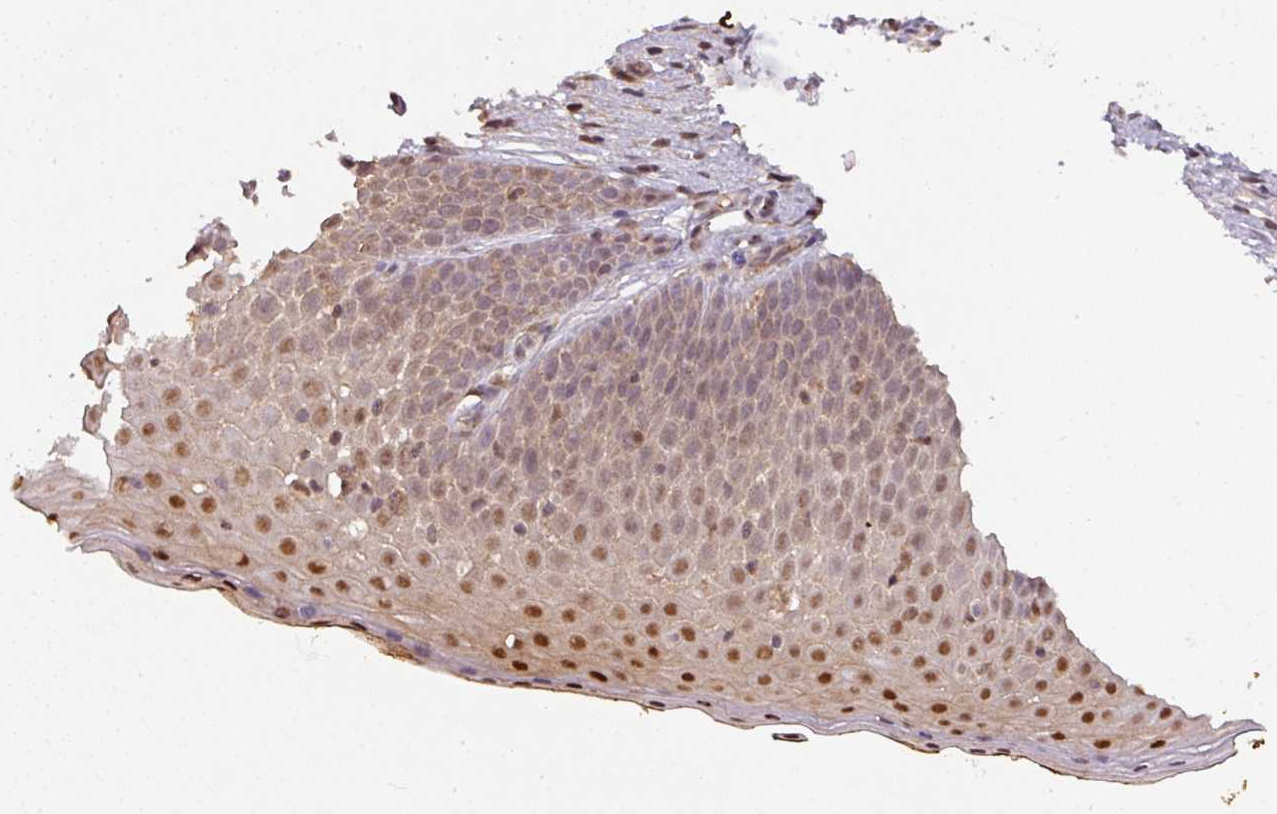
{"staining": {"intensity": "moderate", "quantity": ">75%", "location": "cytoplasmic/membranous,nuclear"}, "tissue": "cervix", "cell_type": "Glandular cells", "image_type": "normal", "snomed": [{"axis": "morphology", "description": "Normal tissue, NOS"}, {"axis": "topography", "description": "Cervix"}], "caption": "Immunohistochemical staining of unremarkable cervix shows moderate cytoplasmic/membranous,nuclear protein positivity in about >75% of glandular cells. Immunohistochemistry (ihc) stains the protein of interest in brown and the nuclei are stained blue.", "gene": "RANBP9", "patient": {"sex": "female", "age": 36}}